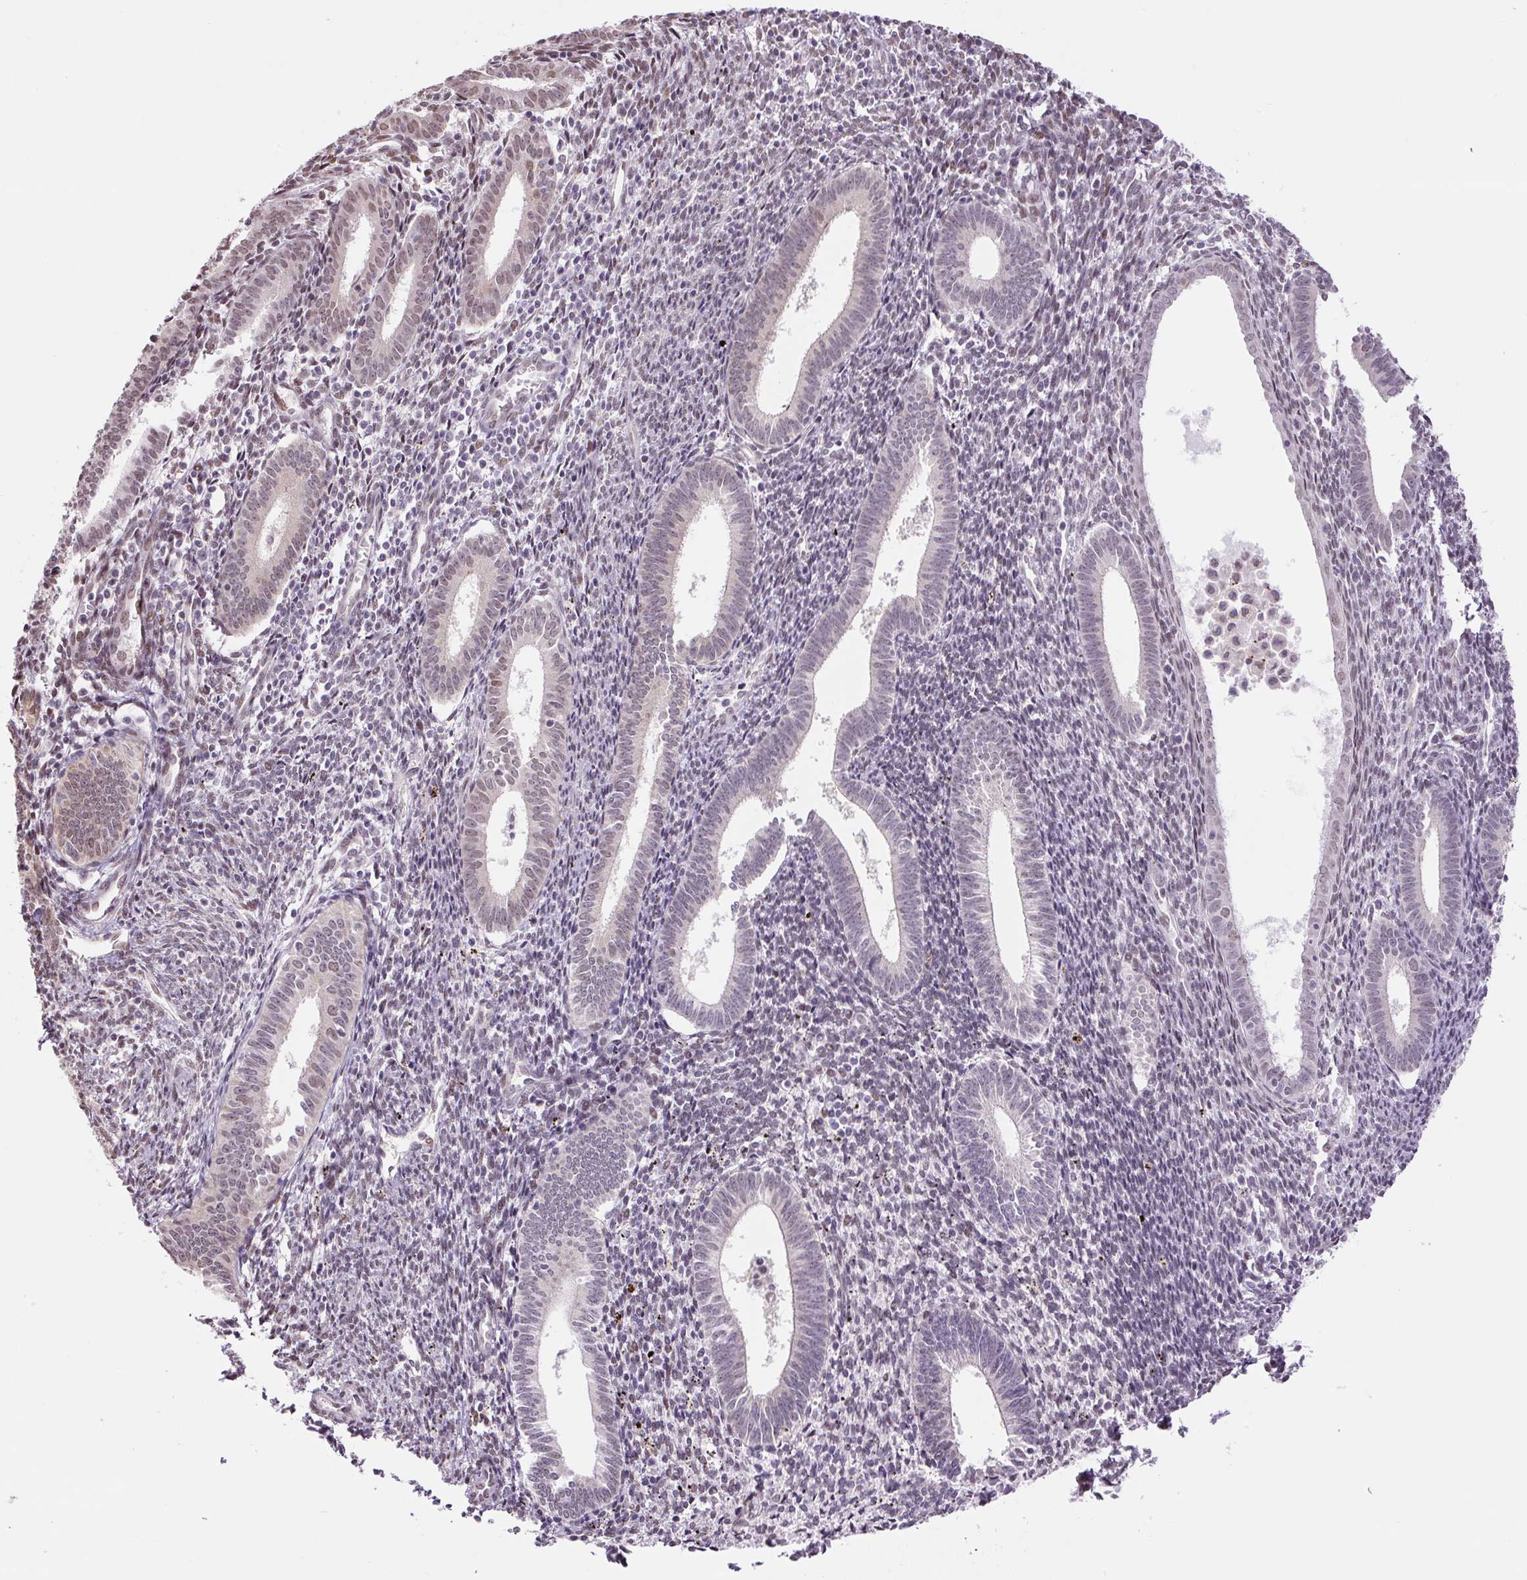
{"staining": {"intensity": "moderate", "quantity": "<25%", "location": "nuclear"}, "tissue": "endometrium", "cell_type": "Cells in endometrial stroma", "image_type": "normal", "snomed": [{"axis": "morphology", "description": "Normal tissue, NOS"}, {"axis": "topography", "description": "Endometrium"}], "caption": "Cells in endometrial stroma exhibit low levels of moderate nuclear positivity in approximately <25% of cells in normal endometrium.", "gene": "TCFL5", "patient": {"sex": "female", "age": 41}}